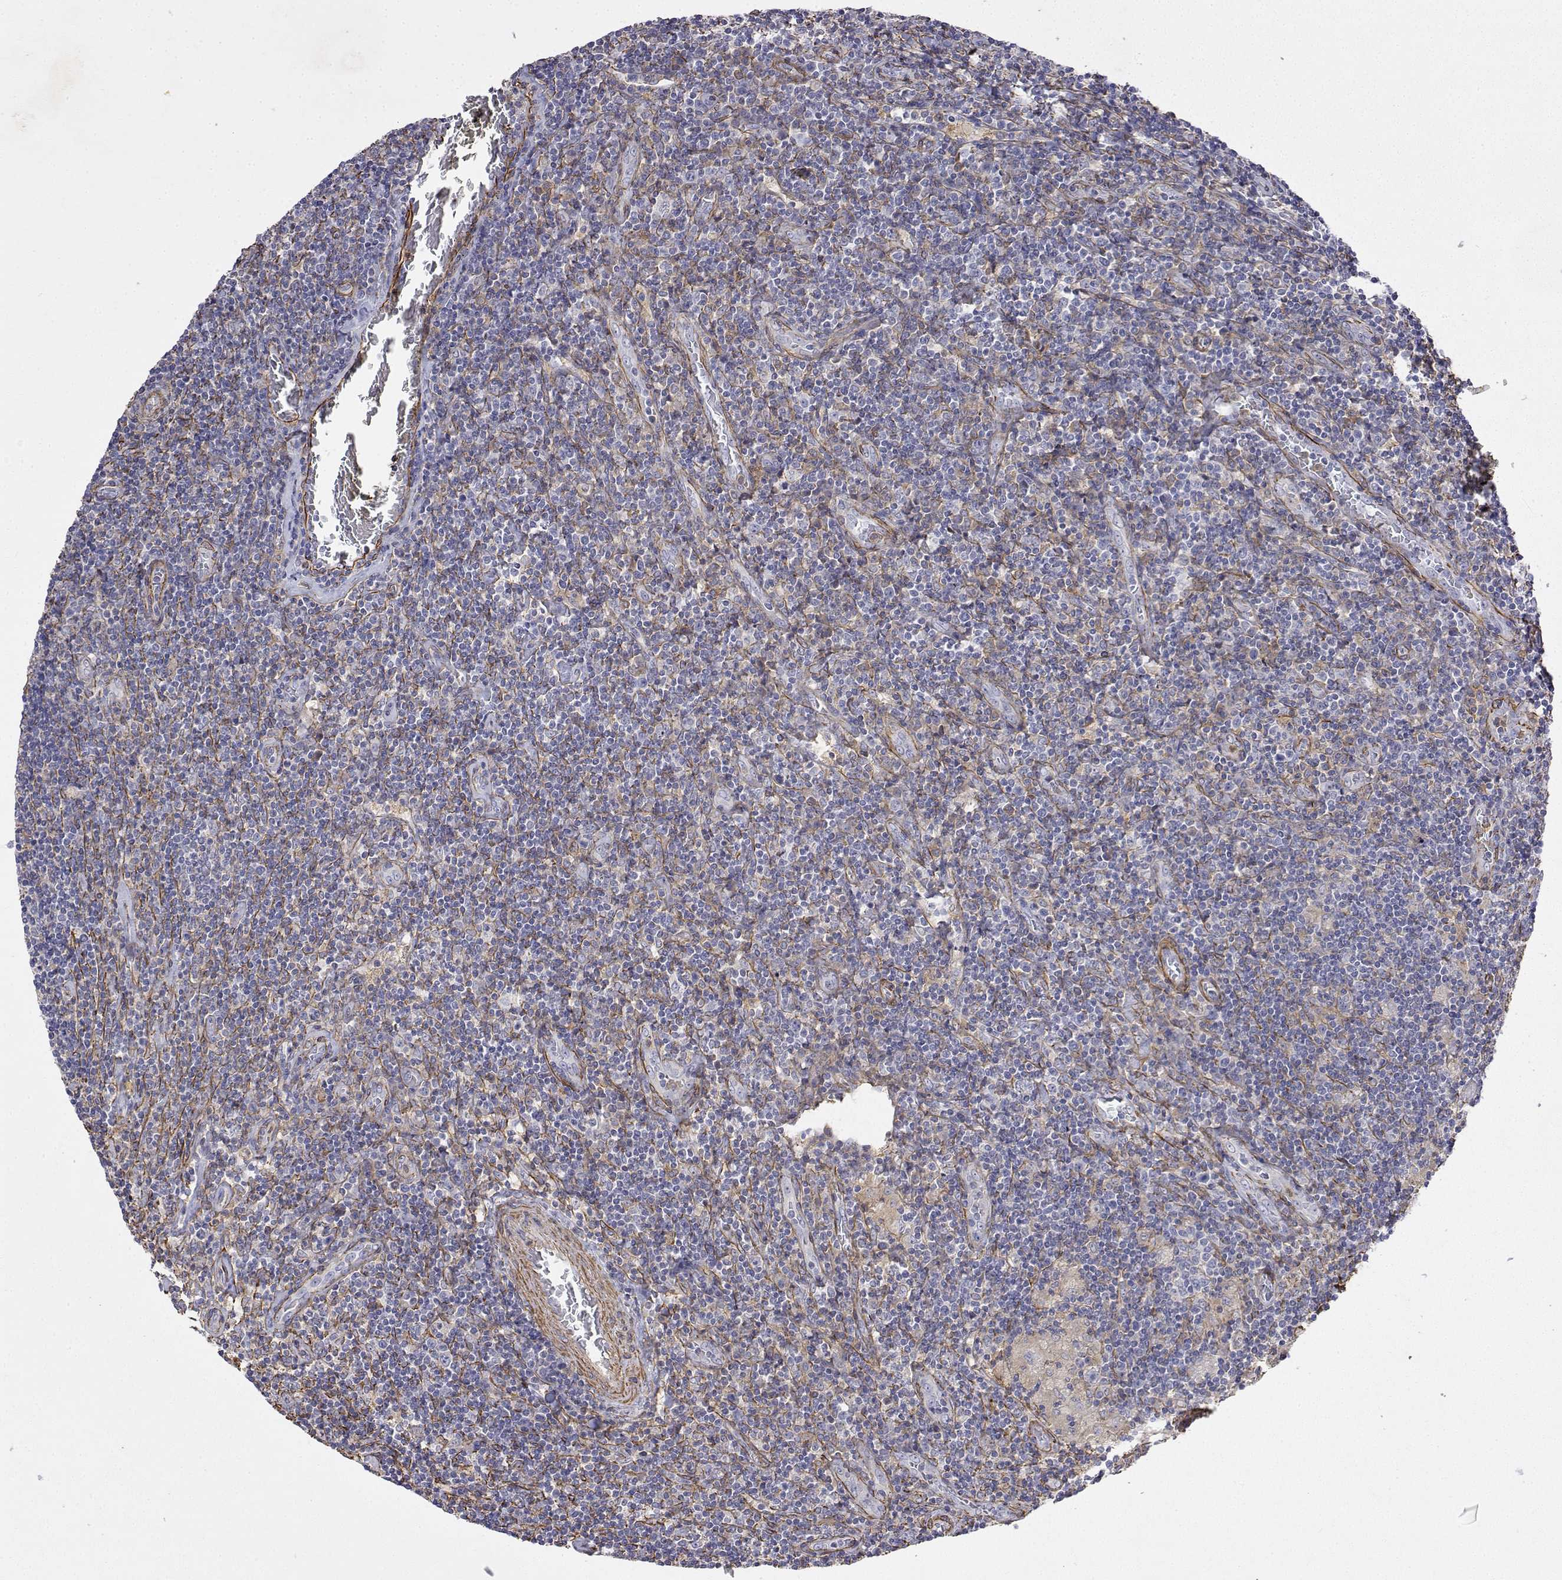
{"staining": {"intensity": "negative", "quantity": "none", "location": "none"}, "tissue": "lymphoma", "cell_type": "Tumor cells", "image_type": "cancer", "snomed": [{"axis": "morphology", "description": "Hodgkin's disease, NOS"}, {"axis": "topography", "description": "Lymph node"}], "caption": "Human lymphoma stained for a protein using IHC demonstrates no expression in tumor cells.", "gene": "SOWAHD", "patient": {"sex": "male", "age": 40}}